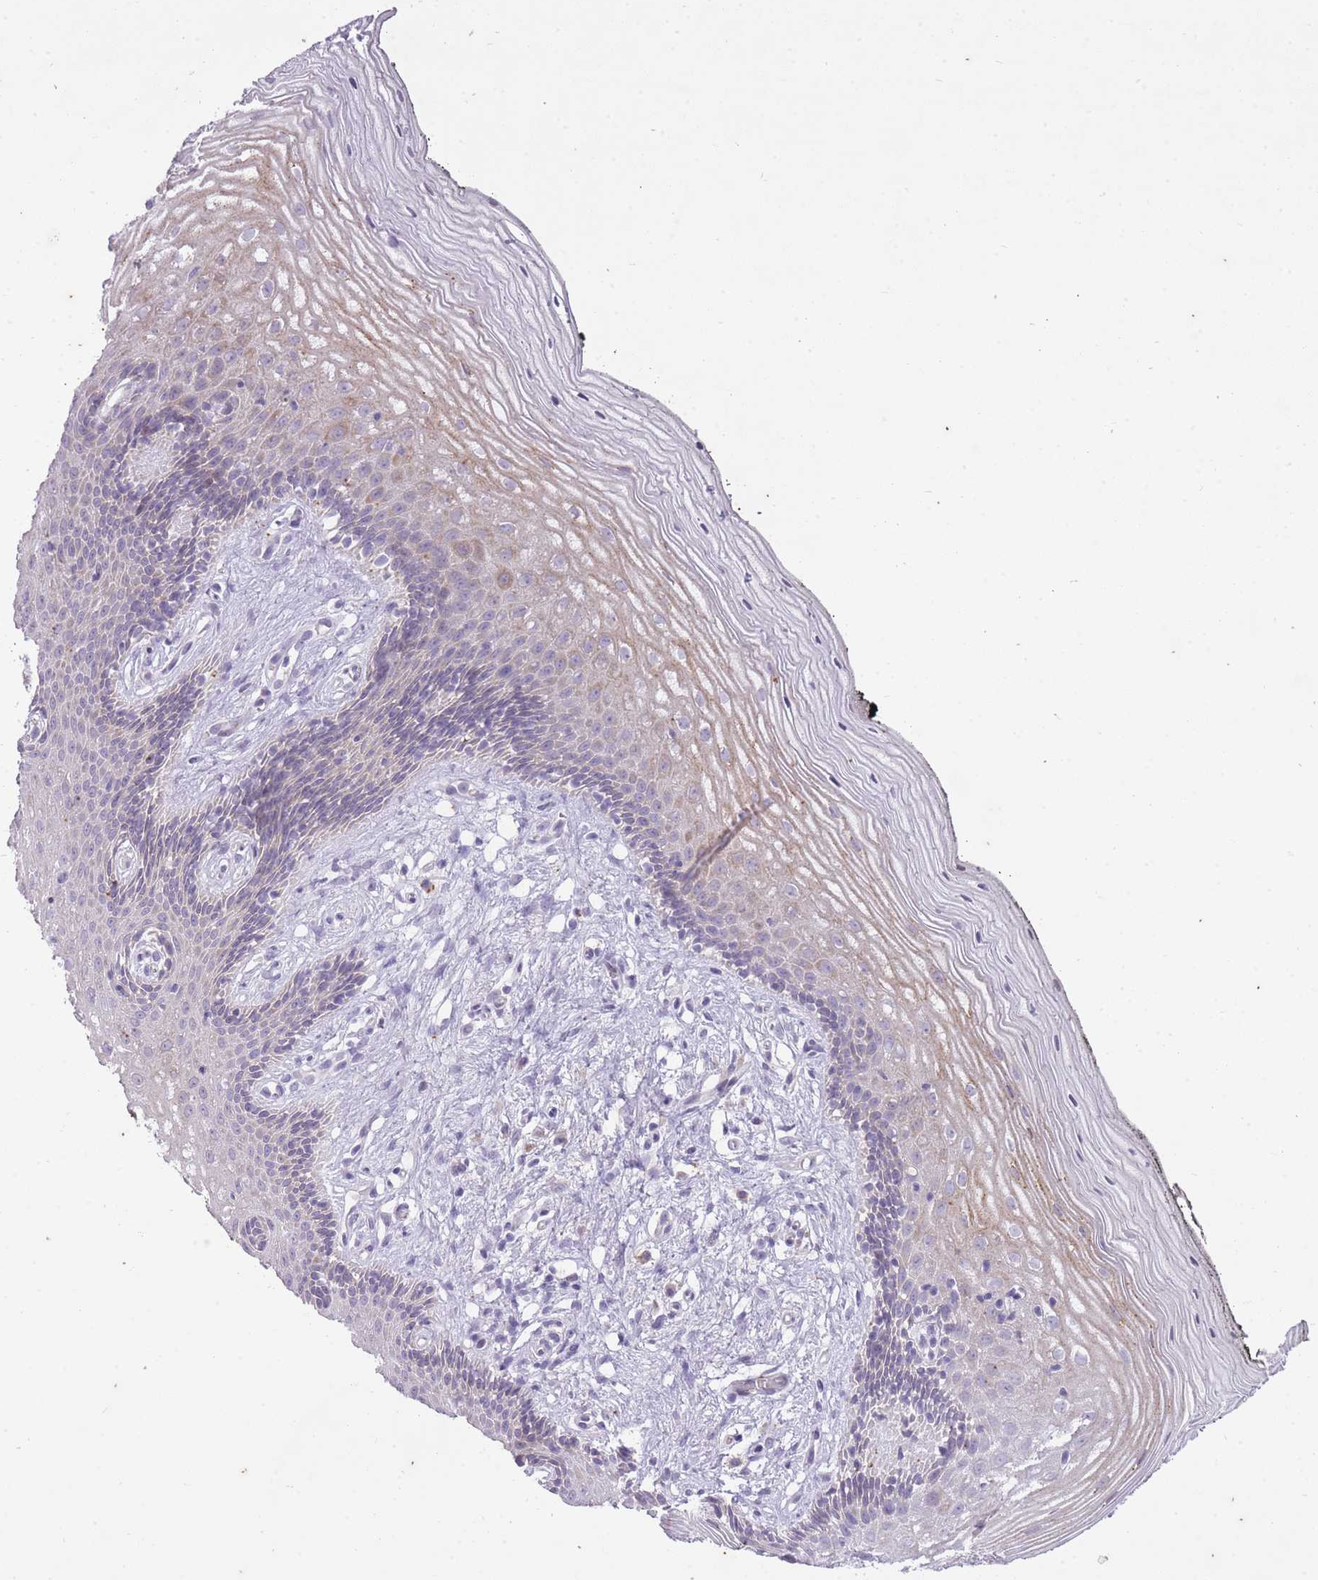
{"staining": {"intensity": "weak", "quantity": "<25%", "location": "cytoplasmic/membranous"}, "tissue": "vagina", "cell_type": "Squamous epithelial cells", "image_type": "normal", "snomed": [{"axis": "morphology", "description": "Normal tissue, NOS"}, {"axis": "topography", "description": "Vagina"}], "caption": "Micrograph shows no protein expression in squamous epithelial cells of benign vagina.", "gene": "CNTNAP3B", "patient": {"sex": "female", "age": 47}}